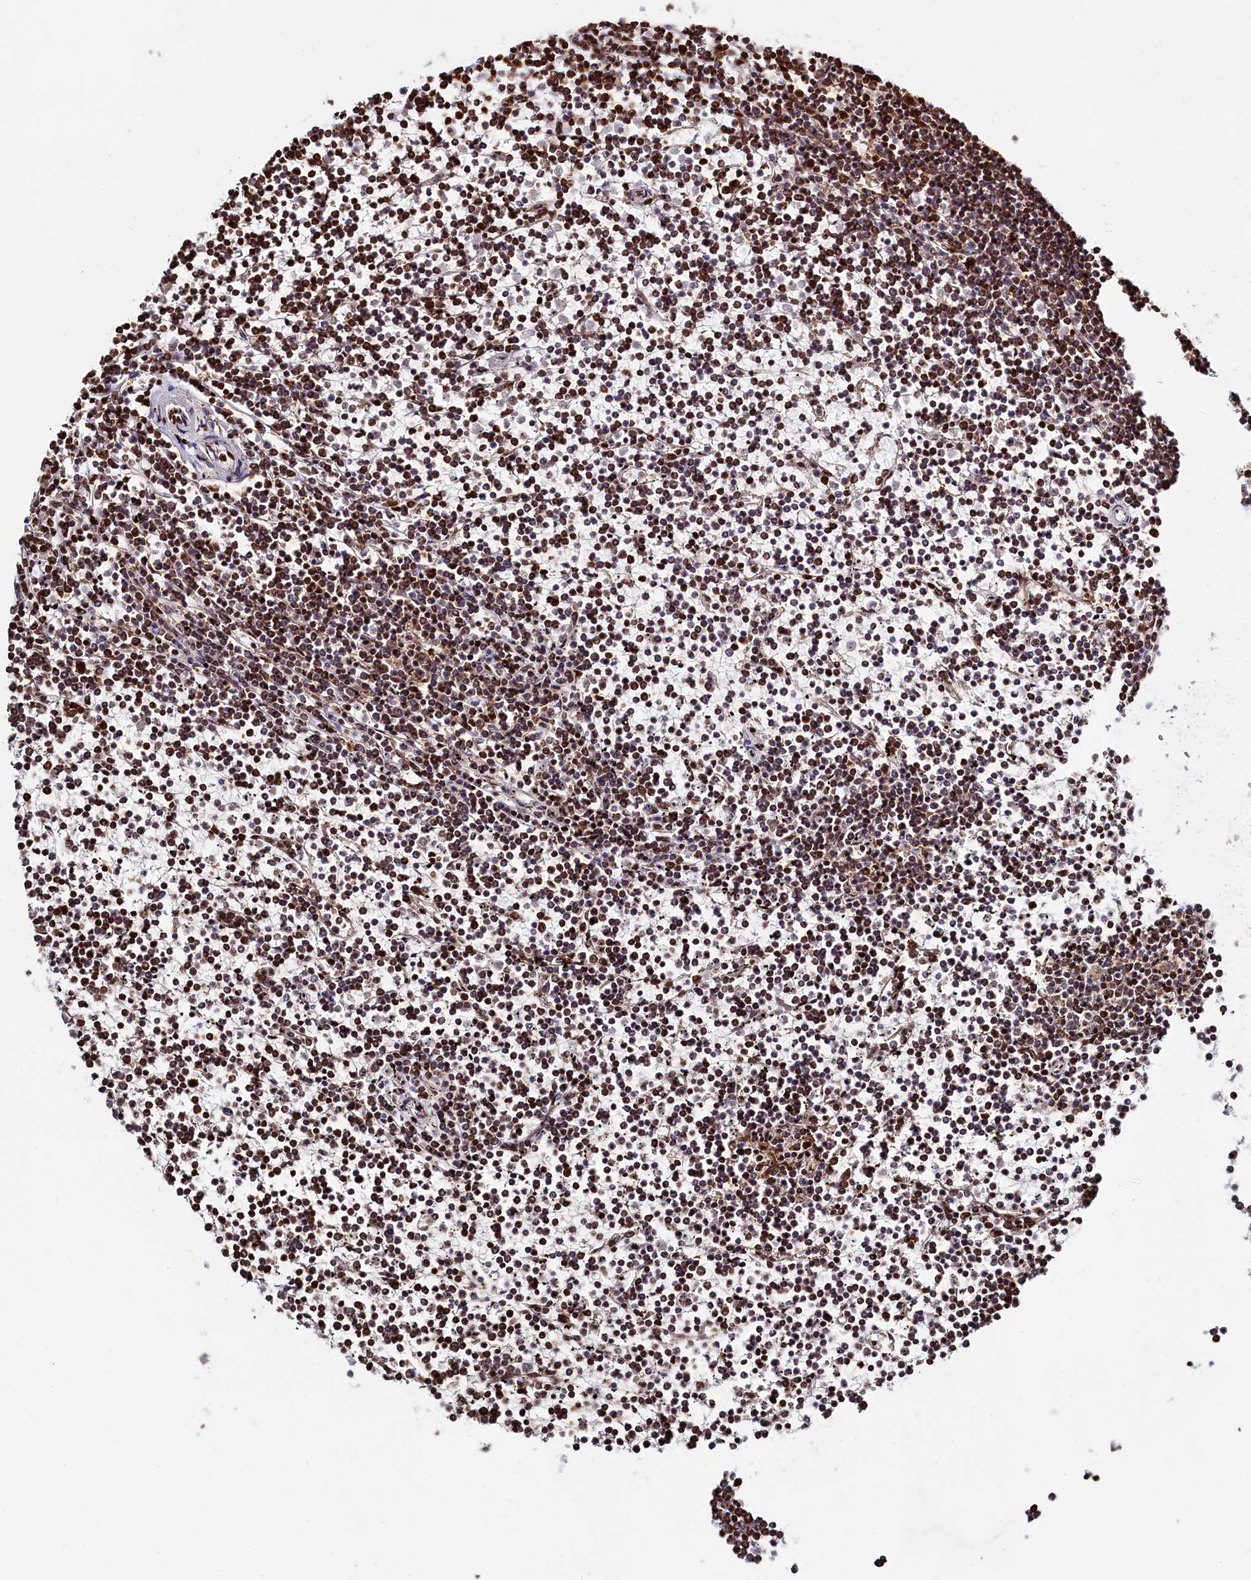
{"staining": {"intensity": "strong", "quantity": "25%-75%", "location": "cytoplasmic/membranous"}, "tissue": "lymphoma", "cell_type": "Tumor cells", "image_type": "cancer", "snomed": [{"axis": "morphology", "description": "Malignant lymphoma, non-Hodgkin's type, Low grade"}, {"axis": "topography", "description": "Spleen"}], "caption": "Protein staining demonstrates strong cytoplasmic/membranous staining in about 25%-75% of tumor cells in low-grade malignant lymphoma, non-Hodgkin's type.", "gene": "HDGFL3", "patient": {"sex": "female", "age": 19}}